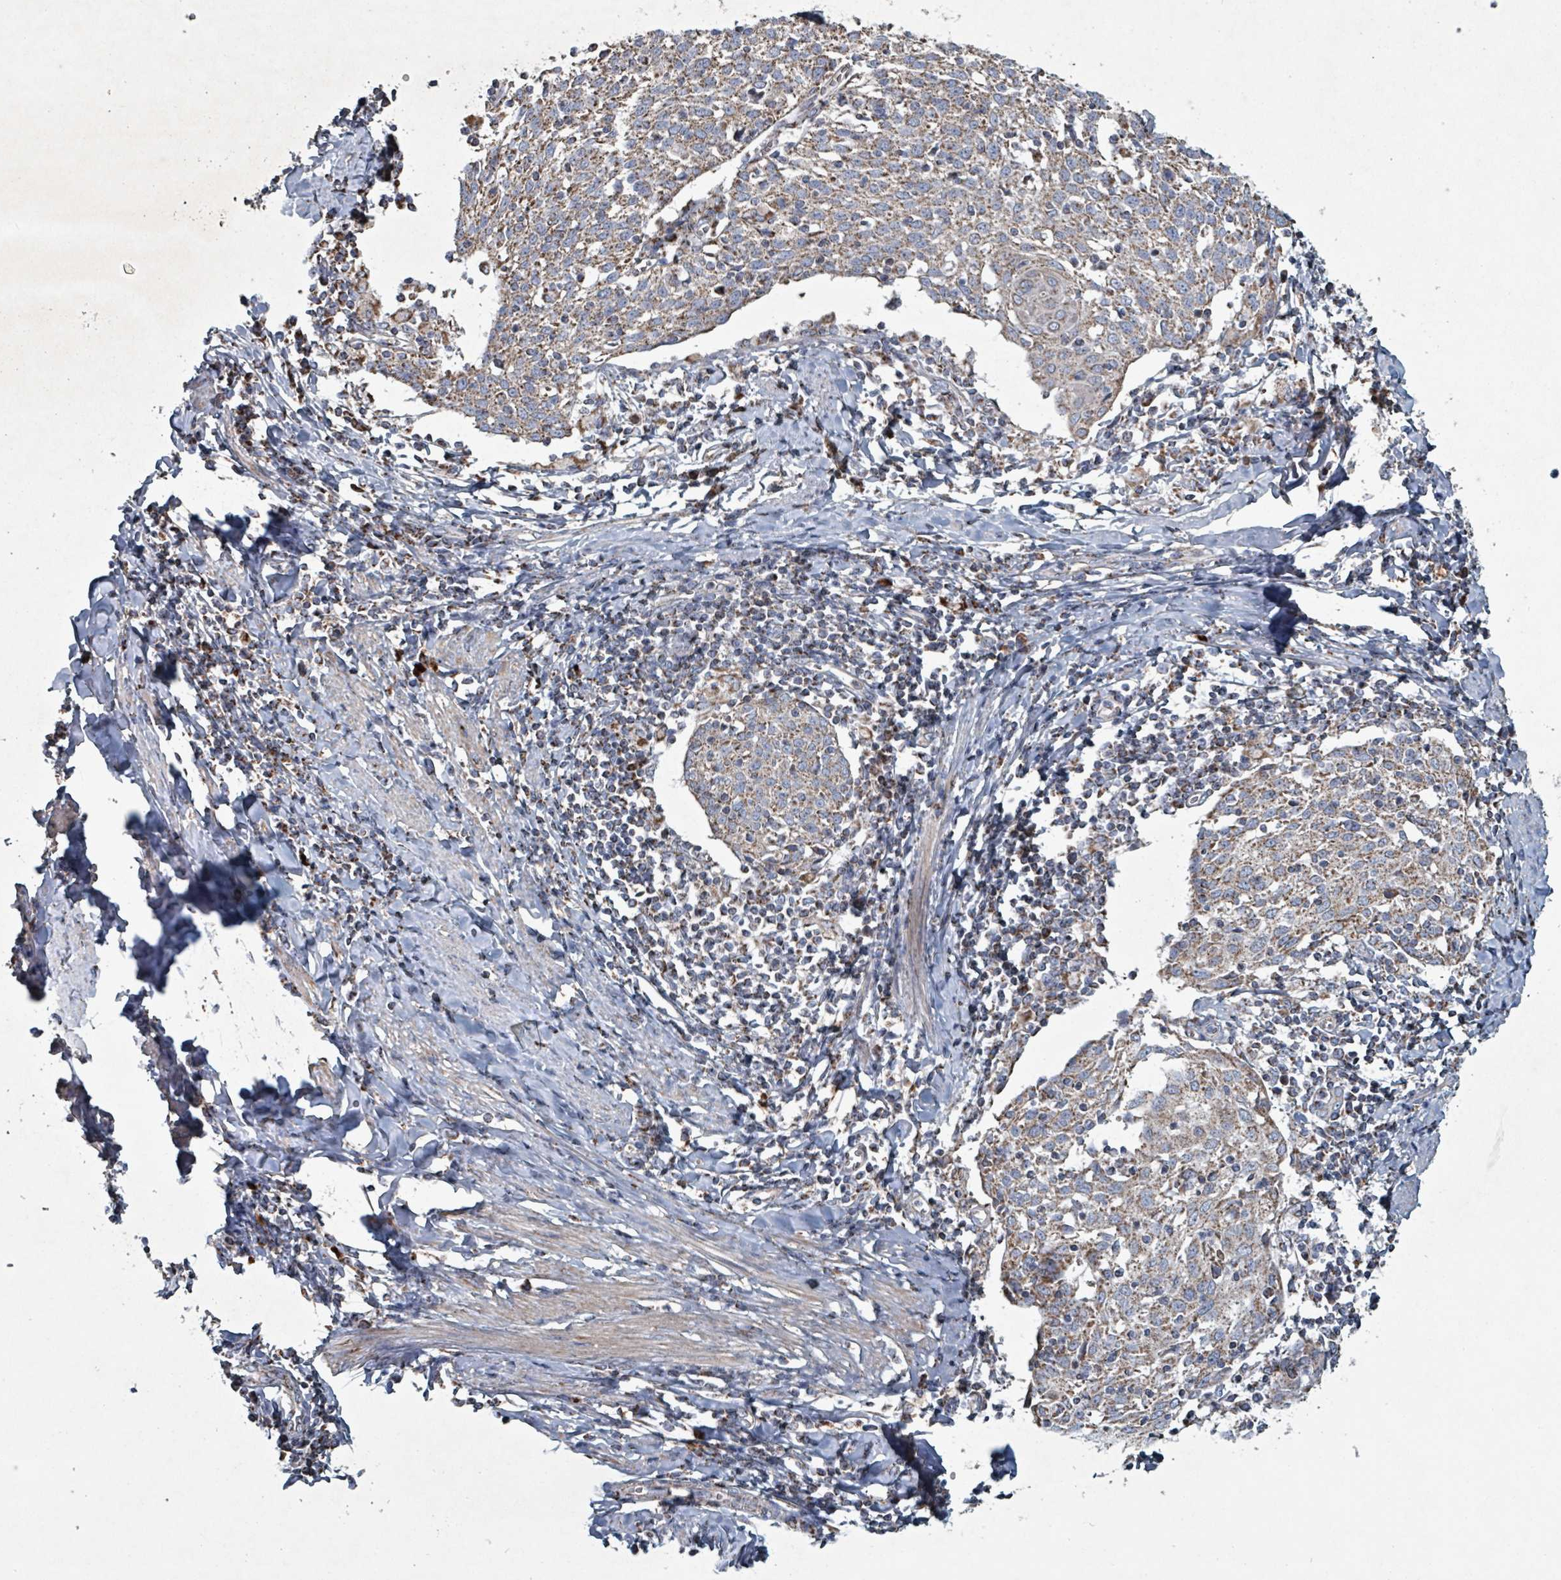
{"staining": {"intensity": "weak", "quantity": ">75%", "location": "cytoplasmic/membranous"}, "tissue": "cervical cancer", "cell_type": "Tumor cells", "image_type": "cancer", "snomed": [{"axis": "morphology", "description": "Squamous cell carcinoma, NOS"}, {"axis": "topography", "description": "Cervix"}], "caption": "Cervical cancer (squamous cell carcinoma) tissue exhibits weak cytoplasmic/membranous expression in approximately >75% of tumor cells, visualized by immunohistochemistry.", "gene": "ABHD18", "patient": {"sex": "female", "age": 52}}